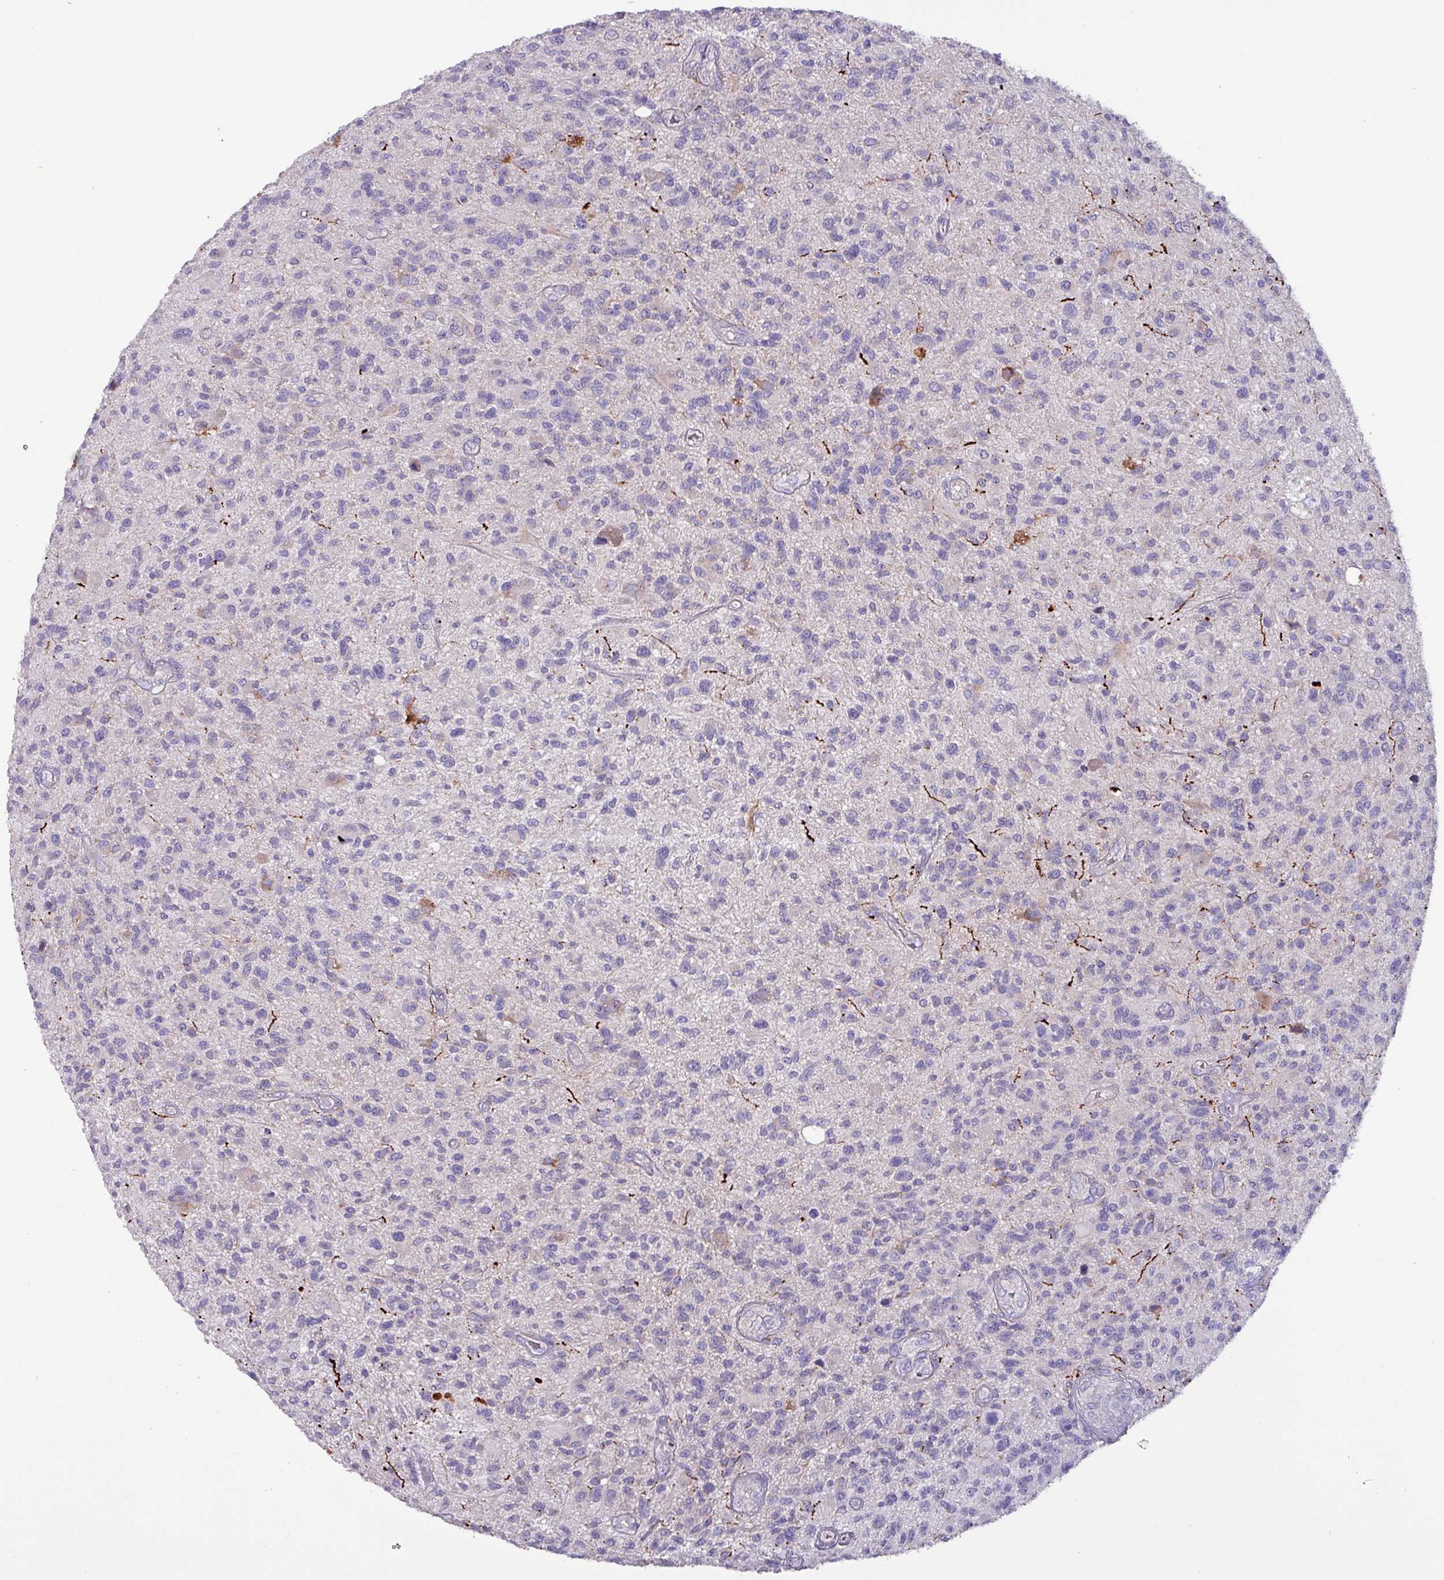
{"staining": {"intensity": "negative", "quantity": "none", "location": "none"}, "tissue": "glioma", "cell_type": "Tumor cells", "image_type": "cancer", "snomed": [{"axis": "morphology", "description": "Glioma, malignant, High grade"}, {"axis": "topography", "description": "Brain"}], "caption": "Immunohistochemical staining of high-grade glioma (malignant) shows no significant staining in tumor cells. Nuclei are stained in blue.", "gene": "HSD3B7", "patient": {"sex": "male", "age": 47}}